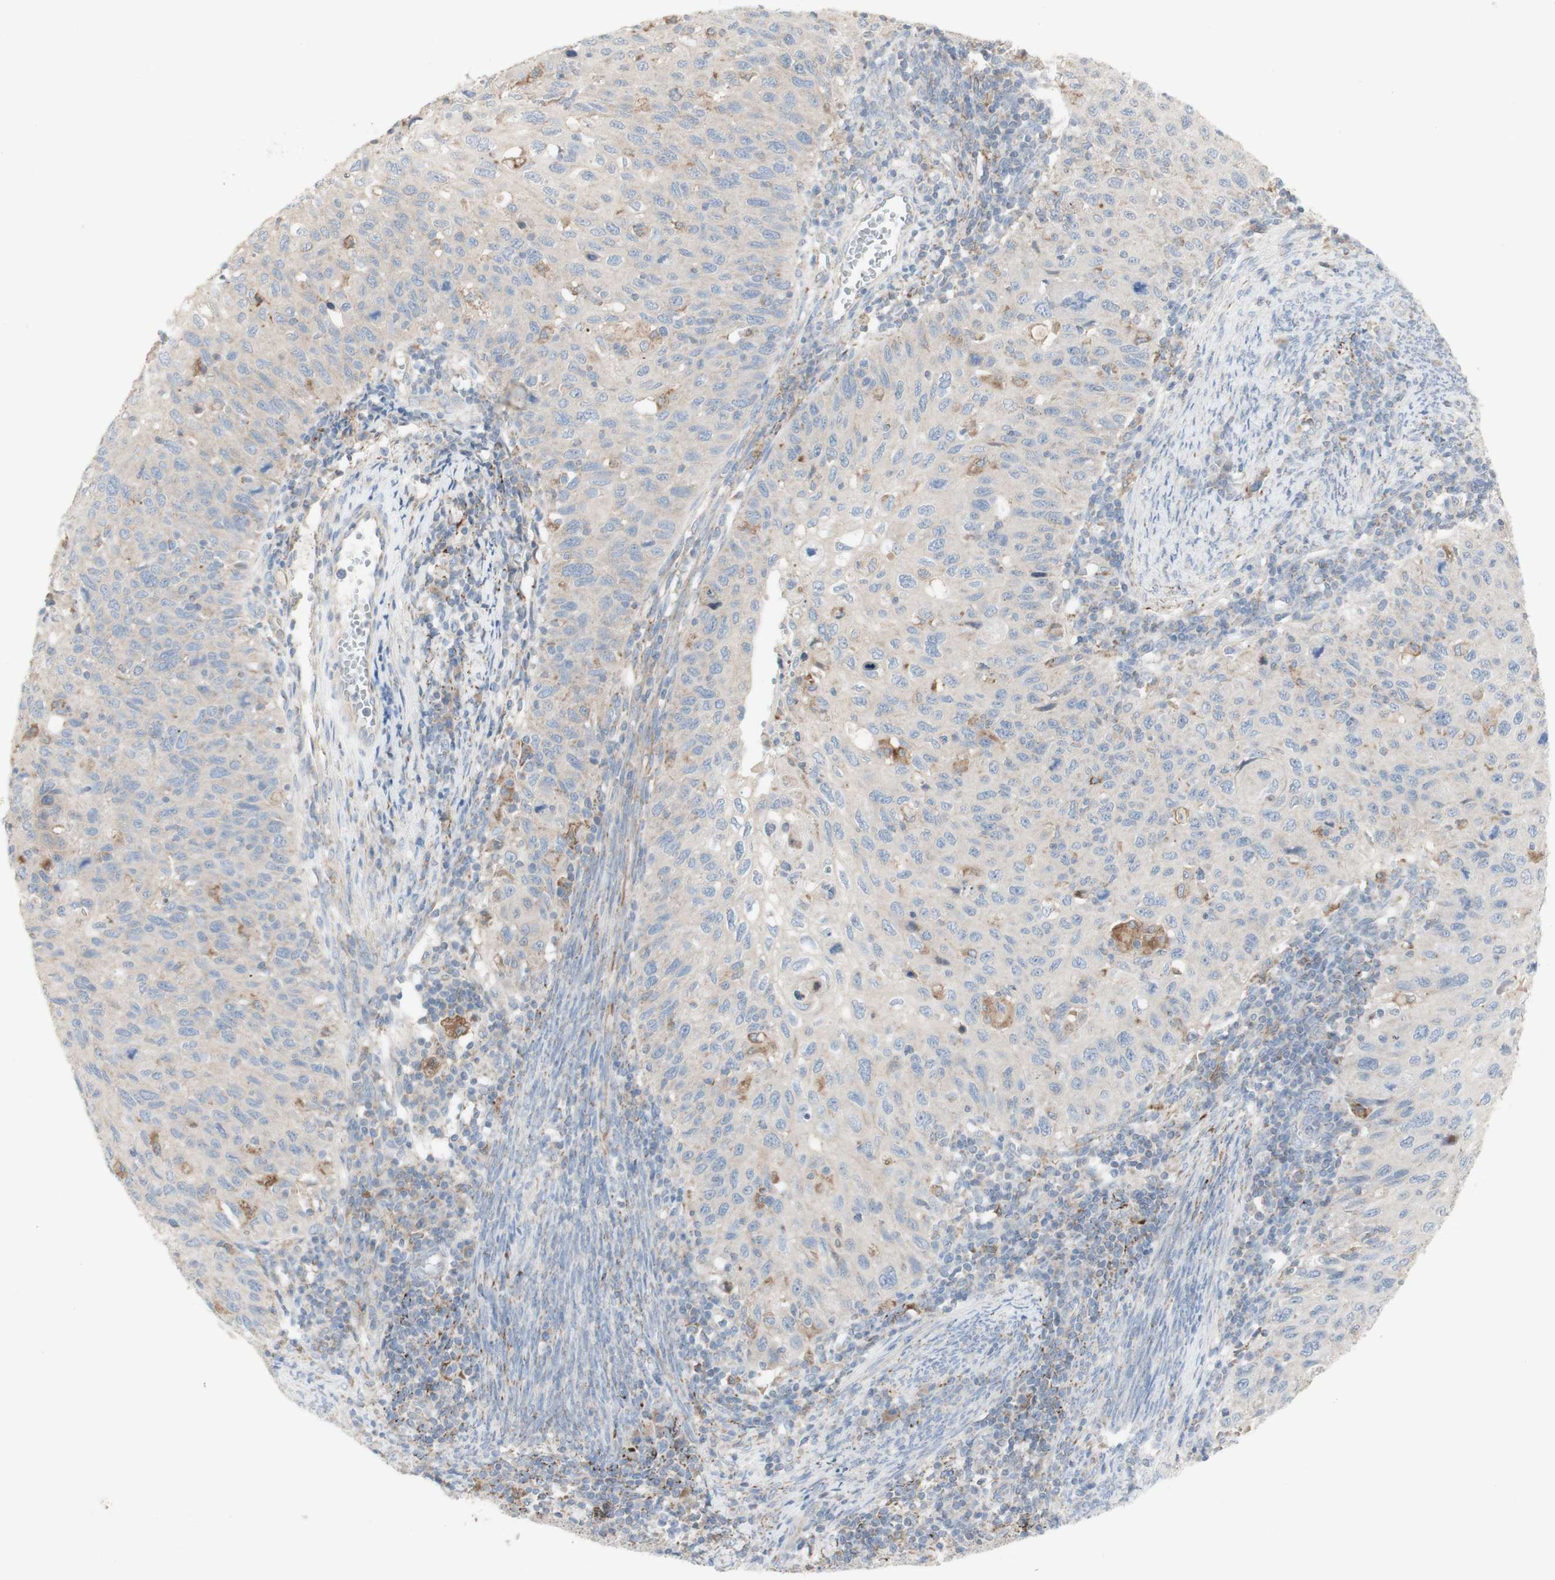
{"staining": {"intensity": "weak", "quantity": "<25%", "location": "cytoplasmic/membranous"}, "tissue": "cervical cancer", "cell_type": "Tumor cells", "image_type": "cancer", "snomed": [{"axis": "morphology", "description": "Squamous cell carcinoma, NOS"}, {"axis": "topography", "description": "Cervix"}], "caption": "This histopathology image is of cervical squamous cell carcinoma stained with immunohistochemistry to label a protein in brown with the nuclei are counter-stained blue. There is no positivity in tumor cells.", "gene": "CNTNAP1", "patient": {"sex": "female", "age": 70}}